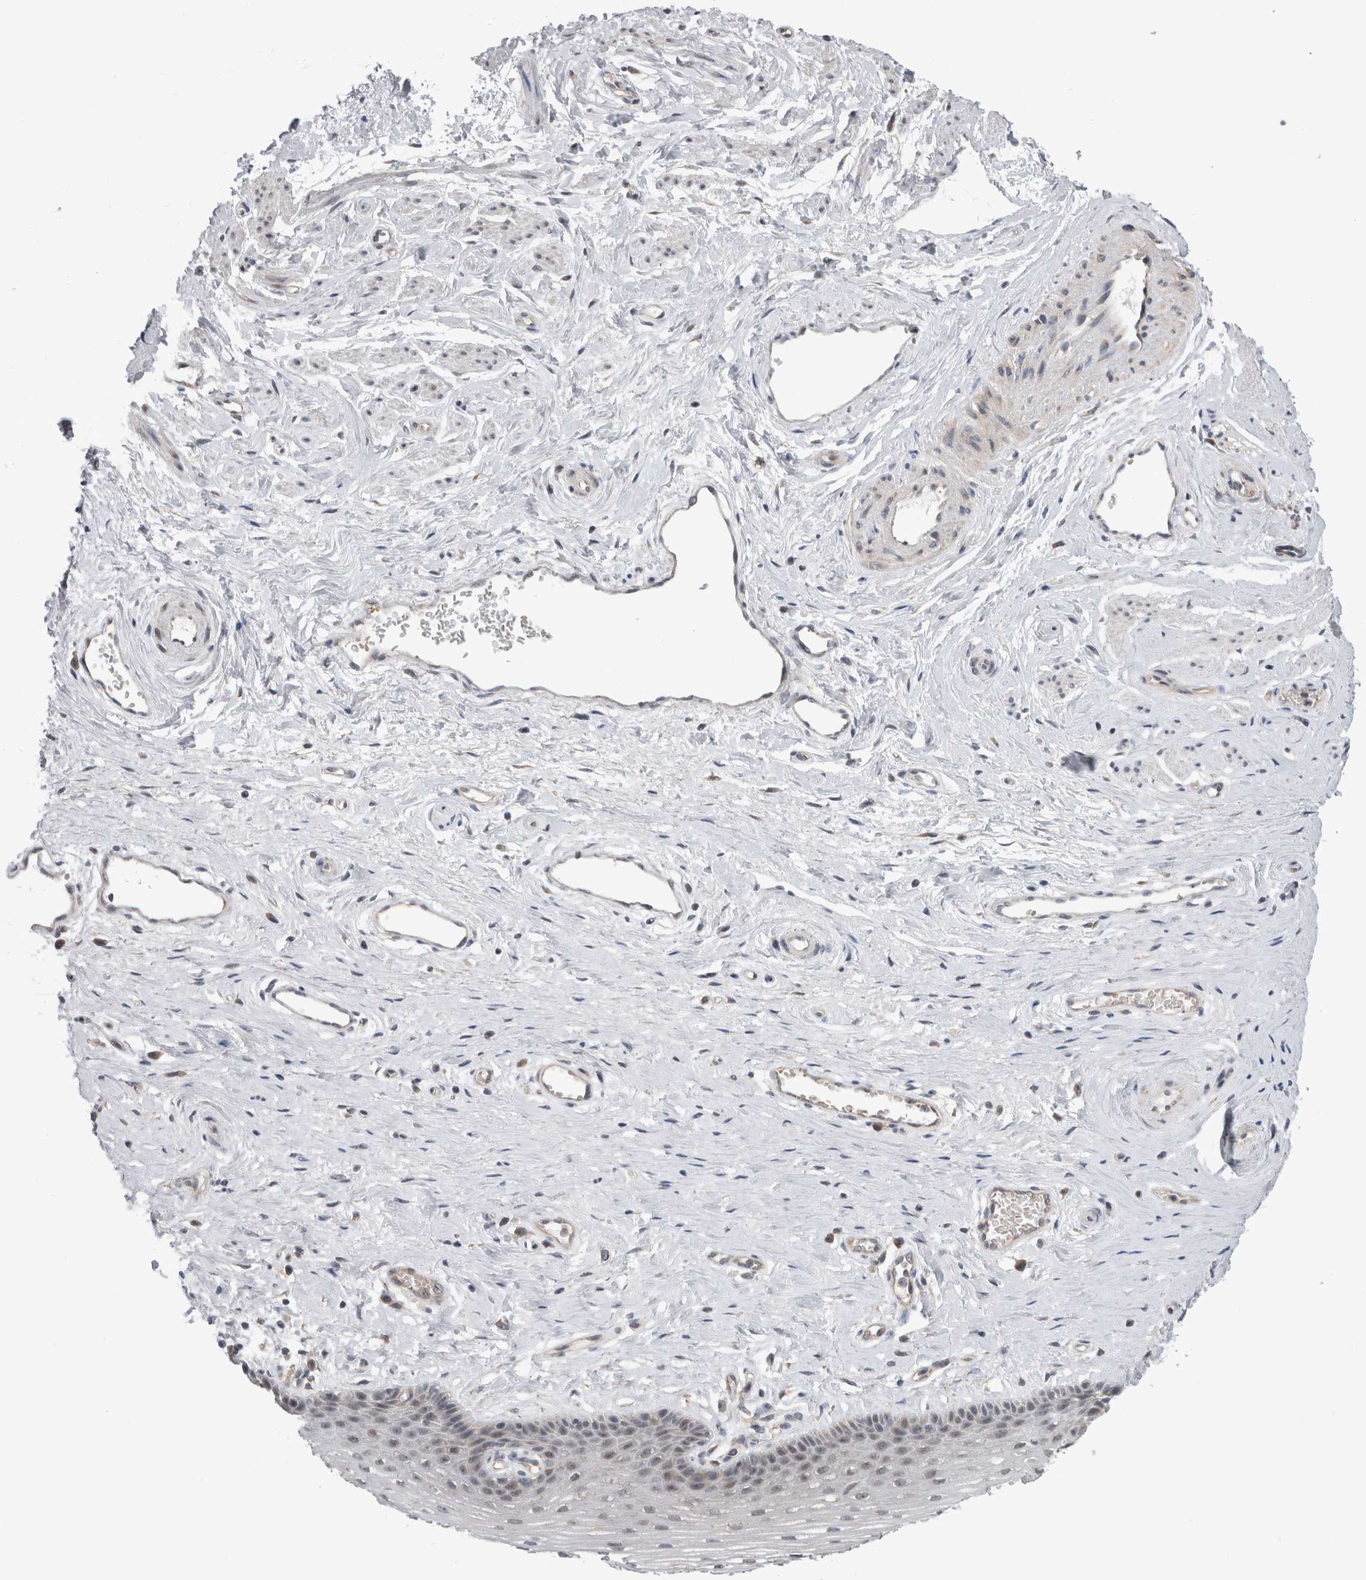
{"staining": {"intensity": "negative", "quantity": "none", "location": "none"}, "tissue": "vagina", "cell_type": "Squamous epithelial cells", "image_type": "normal", "snomed": [{"axis": "morphology", "description": "Normal tissue, NOS"}, {"axis": "topography", "description": "Vagina"}], "caption": "This is an immunohistochemistry image of normal human vagina. There is no staining in squamous epithelial cells.", "gene": "ARHGAP29", "patient": {"sex": "female", "age": 46}}